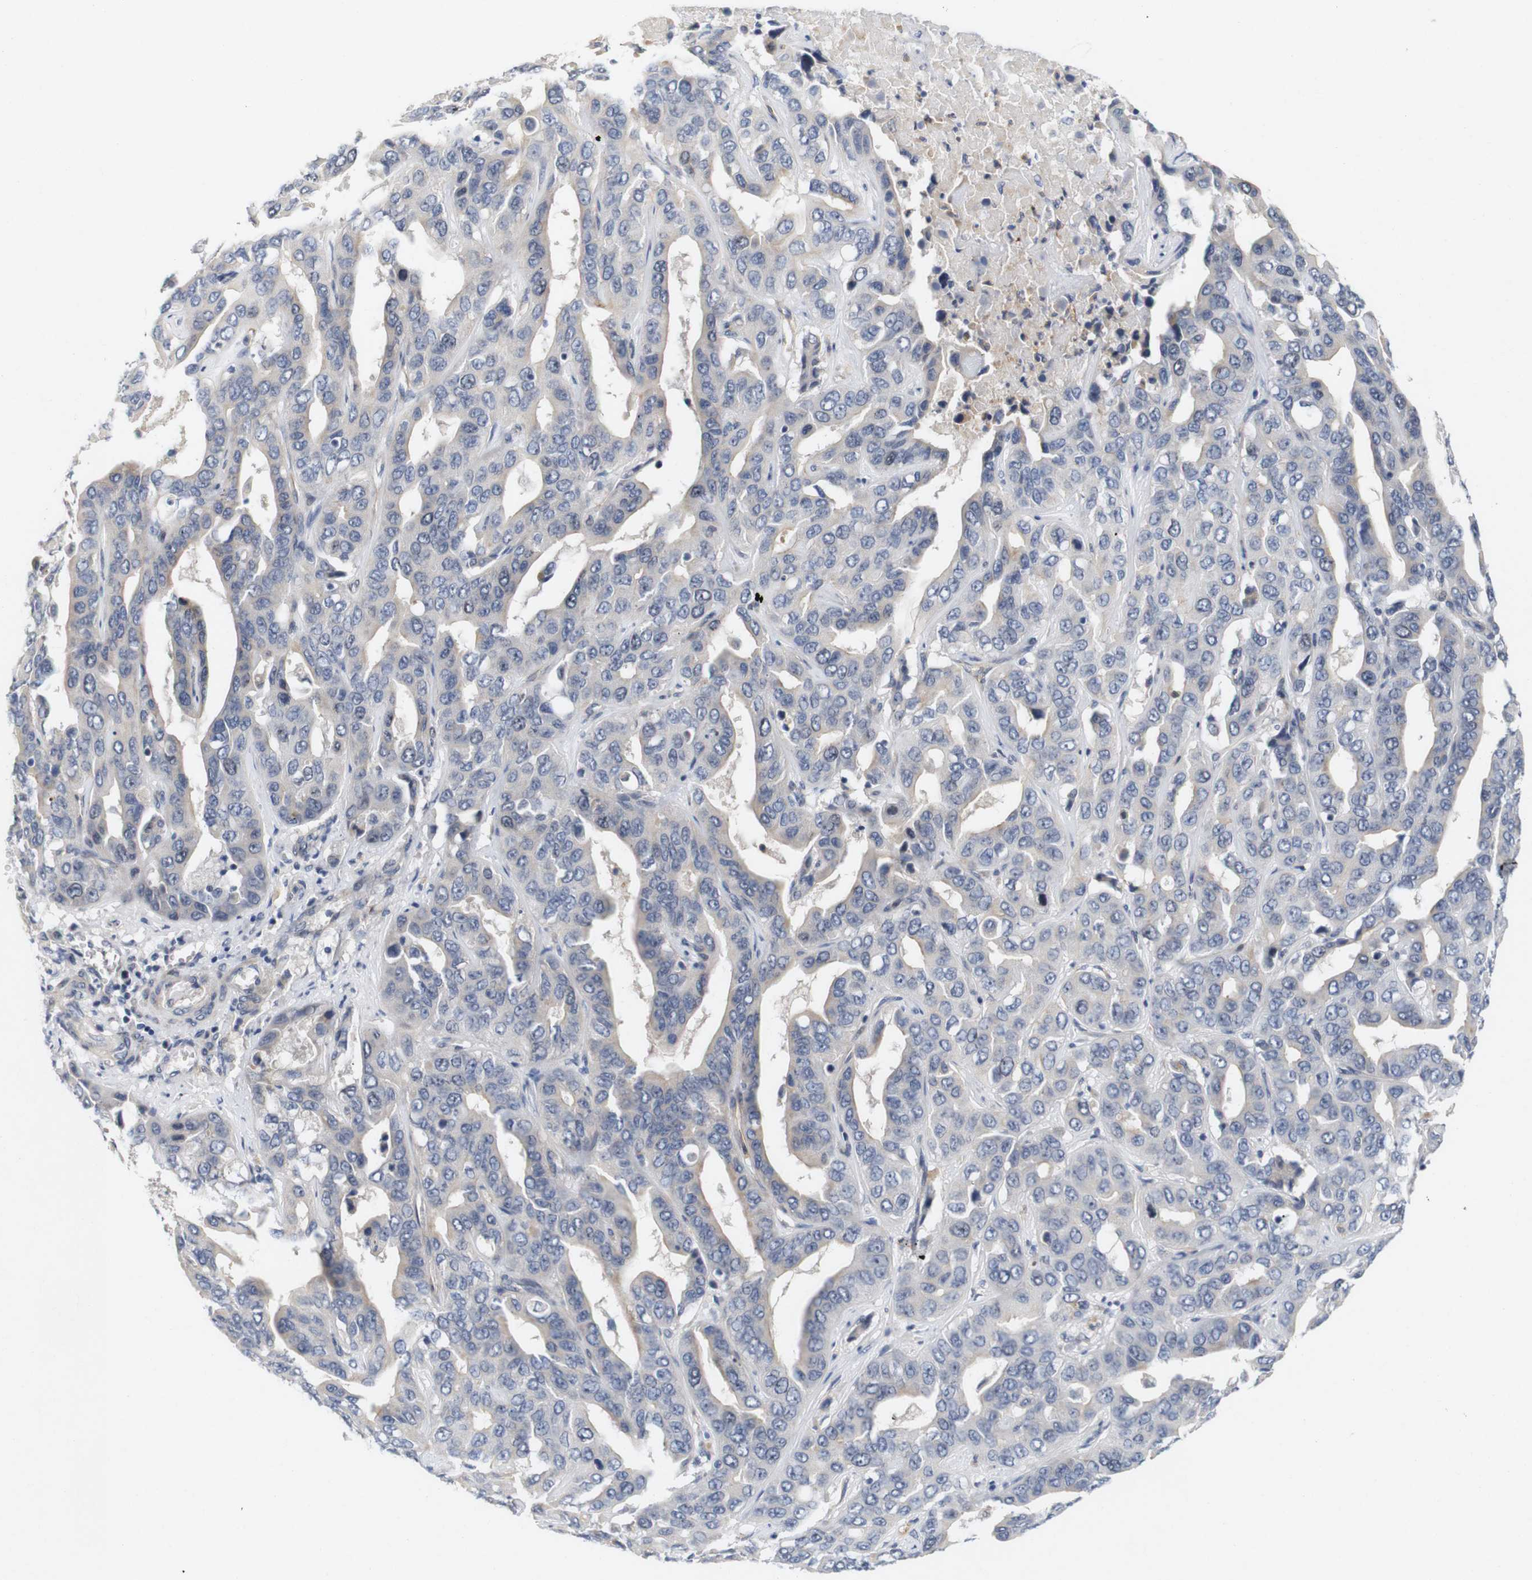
{"staining": {"intensity": "negative", "quantity": "none", "location": "none"}, "tissue": "liver cancer", "cell_type": "Tumor cells", "image_type": "cancer", "snomed": [{"axis": "morphology", "description": "Cholangiocarcinoma"}, {"axis": "topography", "description": "Liver"}], "caption": "Liver cholangiocarcinoma was stained to show a protein in brown. There is no significant staining in tumor cells.", "gene": "CYB561", "patient": {"sex": "female", "age": 52}}